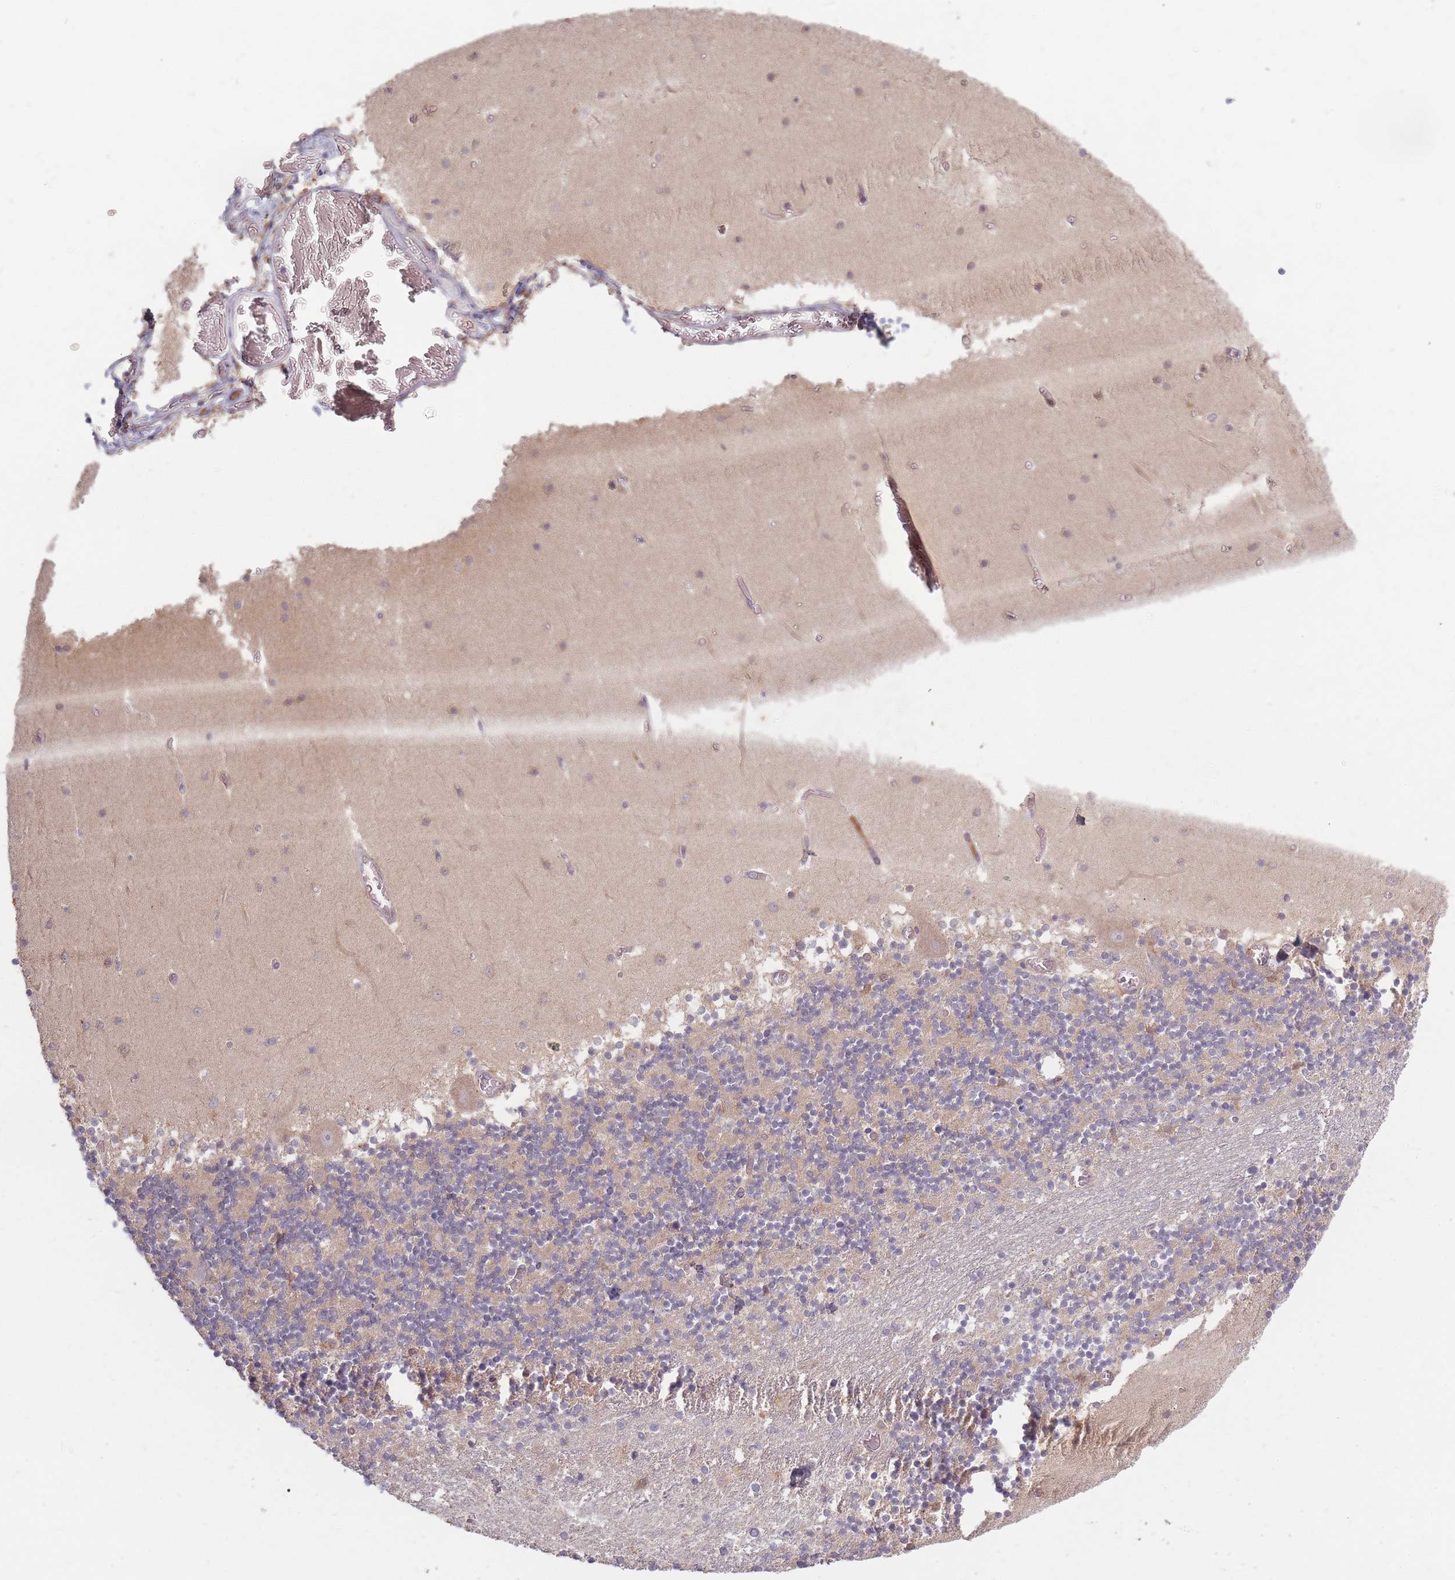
{"staining": {"intensity": "negative", "quantity": "none", "location": "none"}, "tissue": "cerebellum", "cell_type": "Cells in granular layer", "image_type": "normal", "snomed": [{"axis": "morphology", "description": "Normal tissue, NOS"}, {"axis": "topography", "description": "Cerebellum"}], "caption": "A photomicrograph of cerebellum stained for a protein exhibits no brown staining in cells in granular layer. (Immunohistochemistry (ihc), brightfield microscopy, high magnification).", "gene": "SMIM14", "patient": {"sex": "female", "age": 28}}